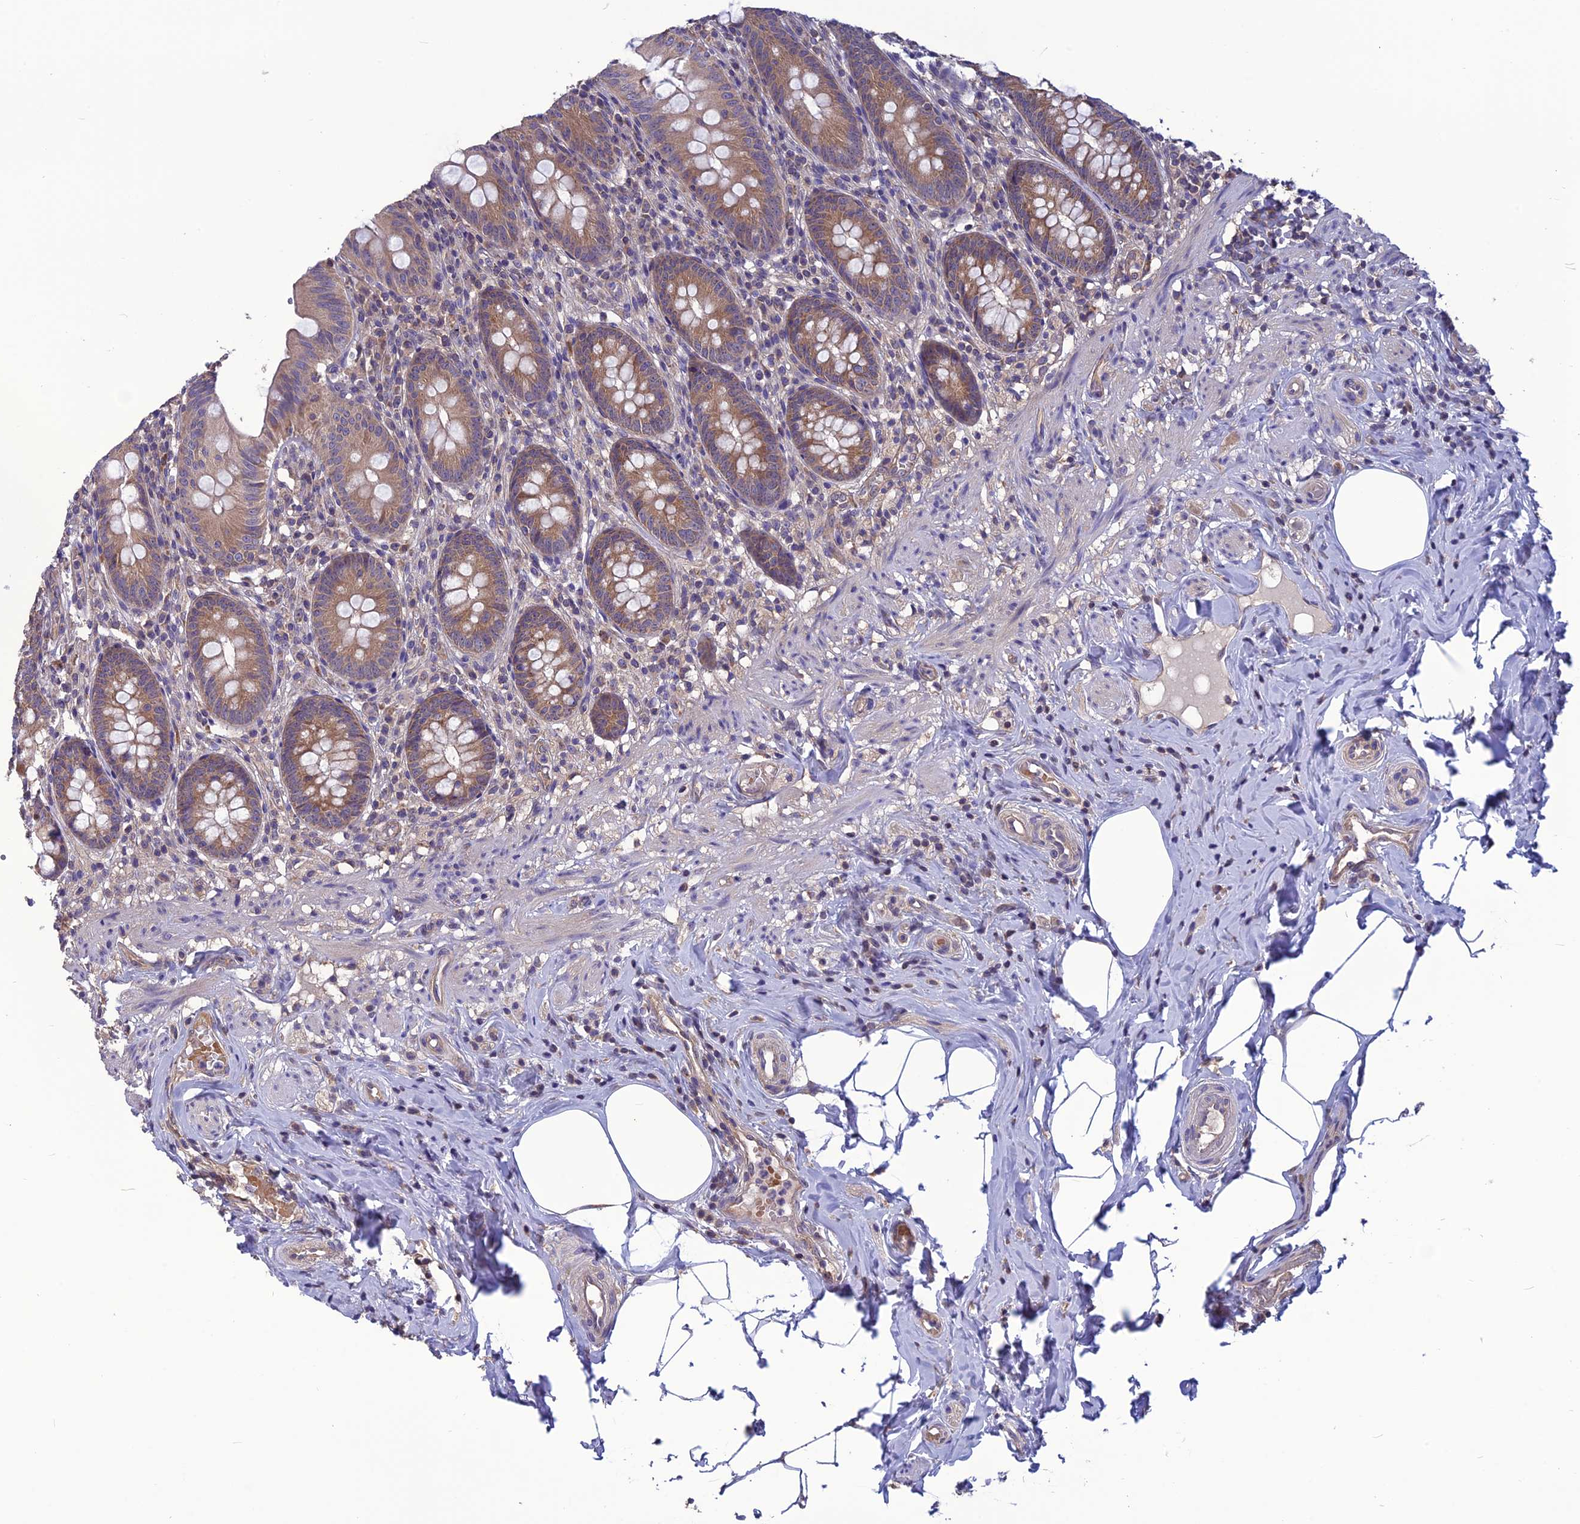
{"staining": {"intensity": "moderate", "quantity": "25%-75%", "location": "cytoplasmic/membranous"}, "tissue": "appendix", "cell_type": "Glandular cells", "image_type": "normal", "snomed": [{"axis": "morphology", "description": "Normal tissue, NOS"}, {"axis": "topography", "description": "Appendix"}], "caption": "Protein staining of unremarkable appendix reveals moderate cytoplasmic/membranous staining in approximately 25%-75% of glandular cells.", "gene": "PSMF1", "patient": {"sex": "male", "age": 55}}